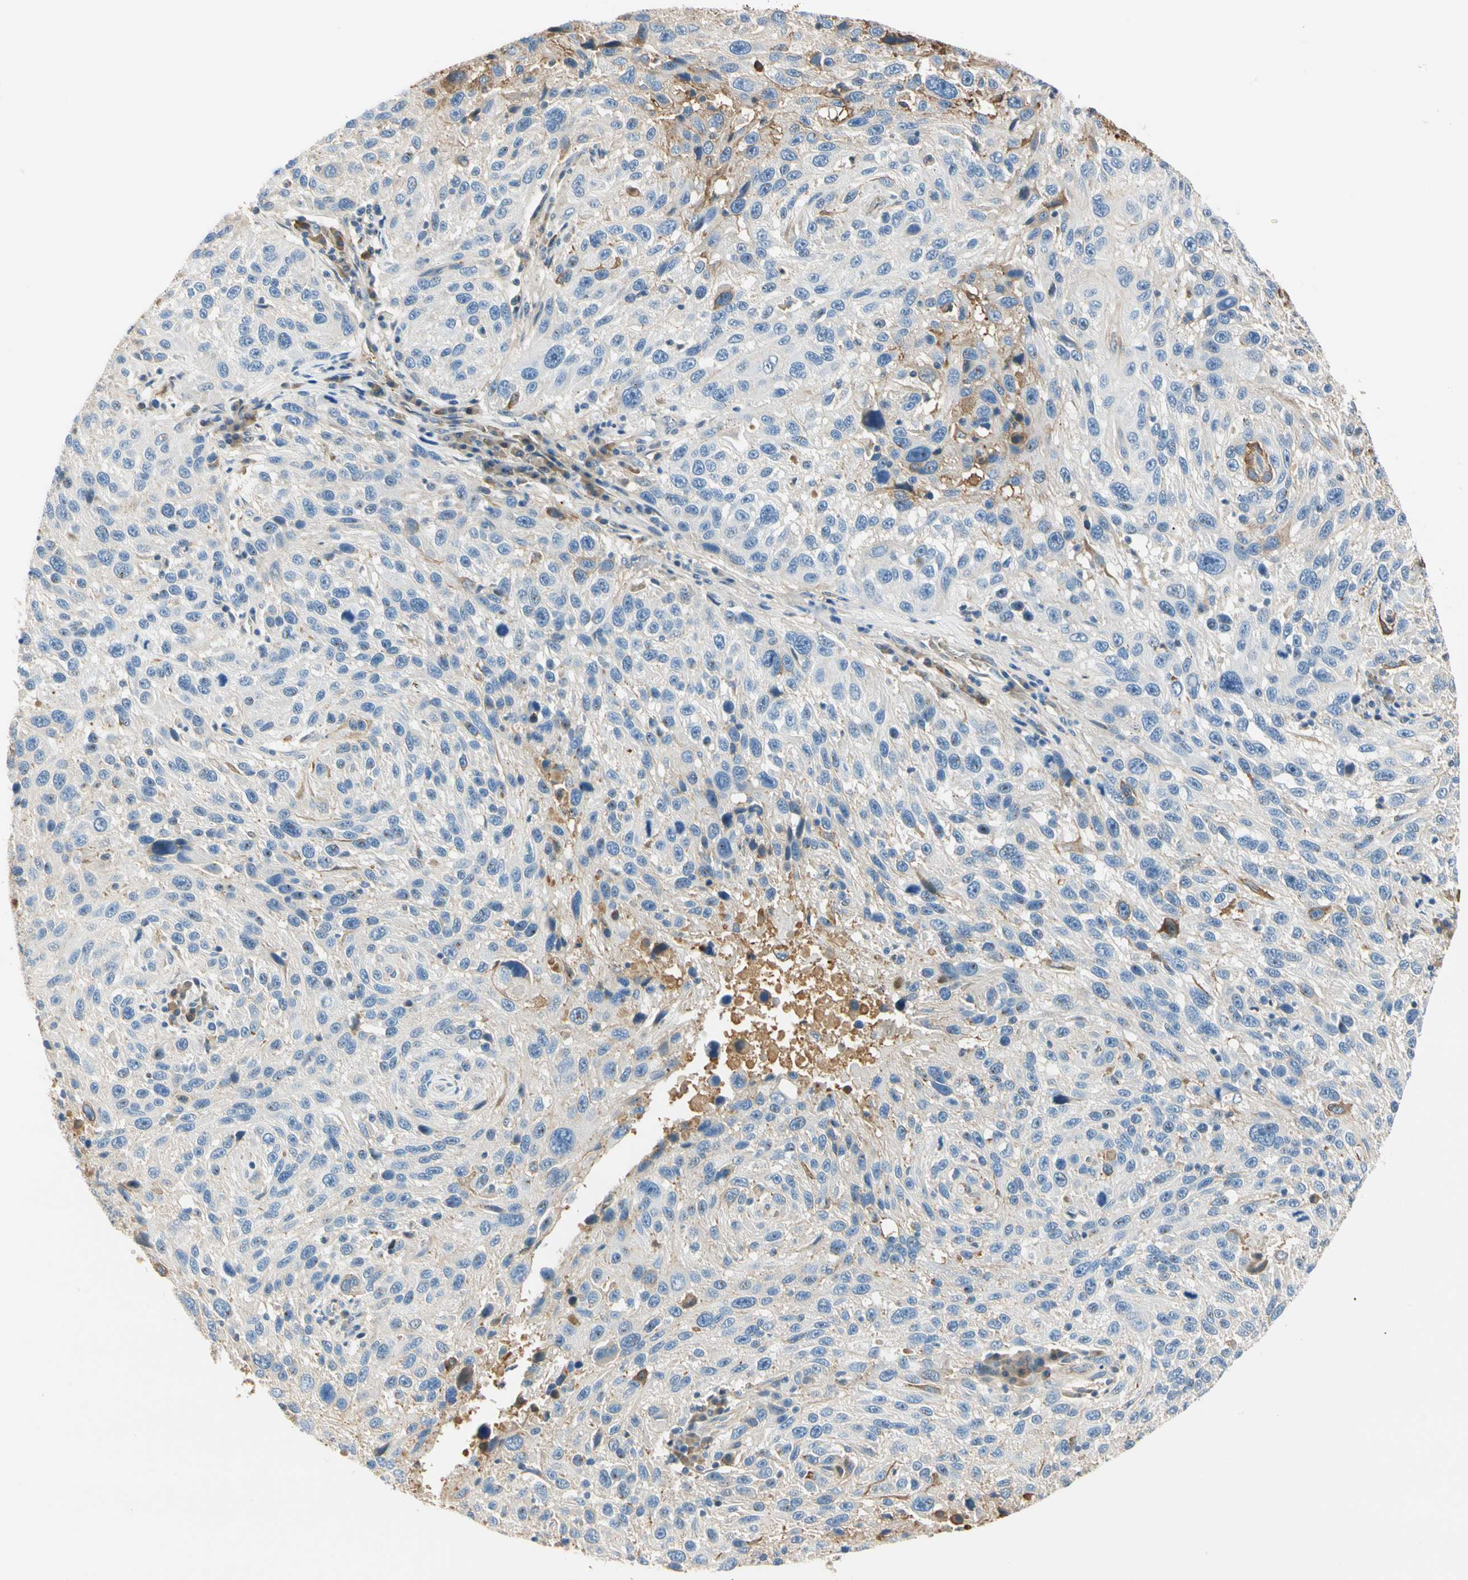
{"staining": {"intensity": "weak", "quantity": ">75%", "location": "cytoplasmic/membranous"}, "tissue": "melanoma", "cell_type": "Tumor cells", "image_type": "cancer", "snomed": [{"axis": "morphology", "description": "Malignant melanoma, NOS"}, {"axis": "topography", "description": "Skin"}], "caption": "Malignant melanoma stained with a protein marker exhibits weak staining in tumor cells.", "gene": "LAMB3", "patient": {"sex": "male", "age": 53}}